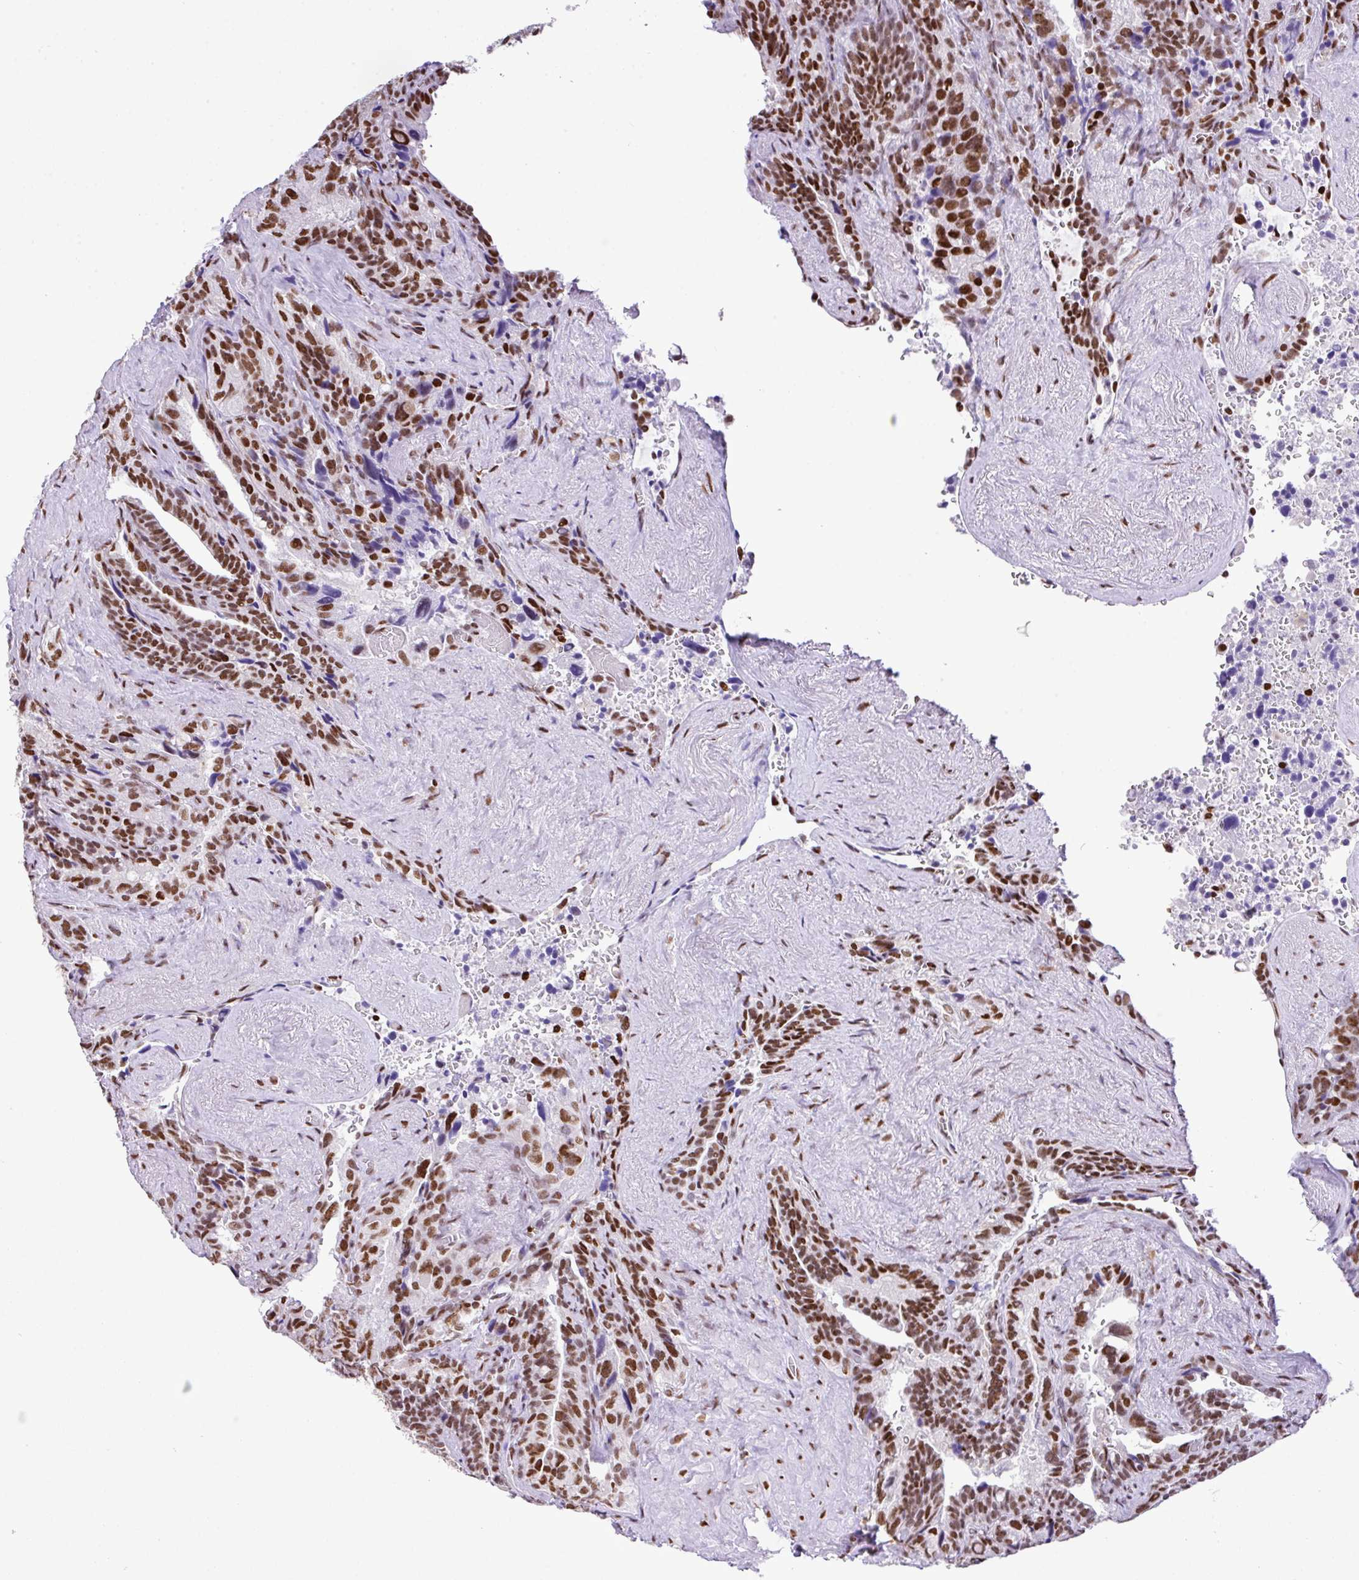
{"staining": {"intensity": "moderate", "quantity": ">75%", "location": "nuclear"}, "tissue": "seminal vesicle", "cell_type": "Glandular cells", "image_type": "normal", "snomed": [{"axis": "morphology", "description": "Normal tissue, NOS"}, {"axis": "topography", "description": "Seminal veicle"}], "caption": "IHC (DAB) staining of normal seminal vesicle shows moderate nuclear protein expression in approximately >75% of glandular cells.", "gene": "RARG", "patient": {"sex": "male", "age": 68}}